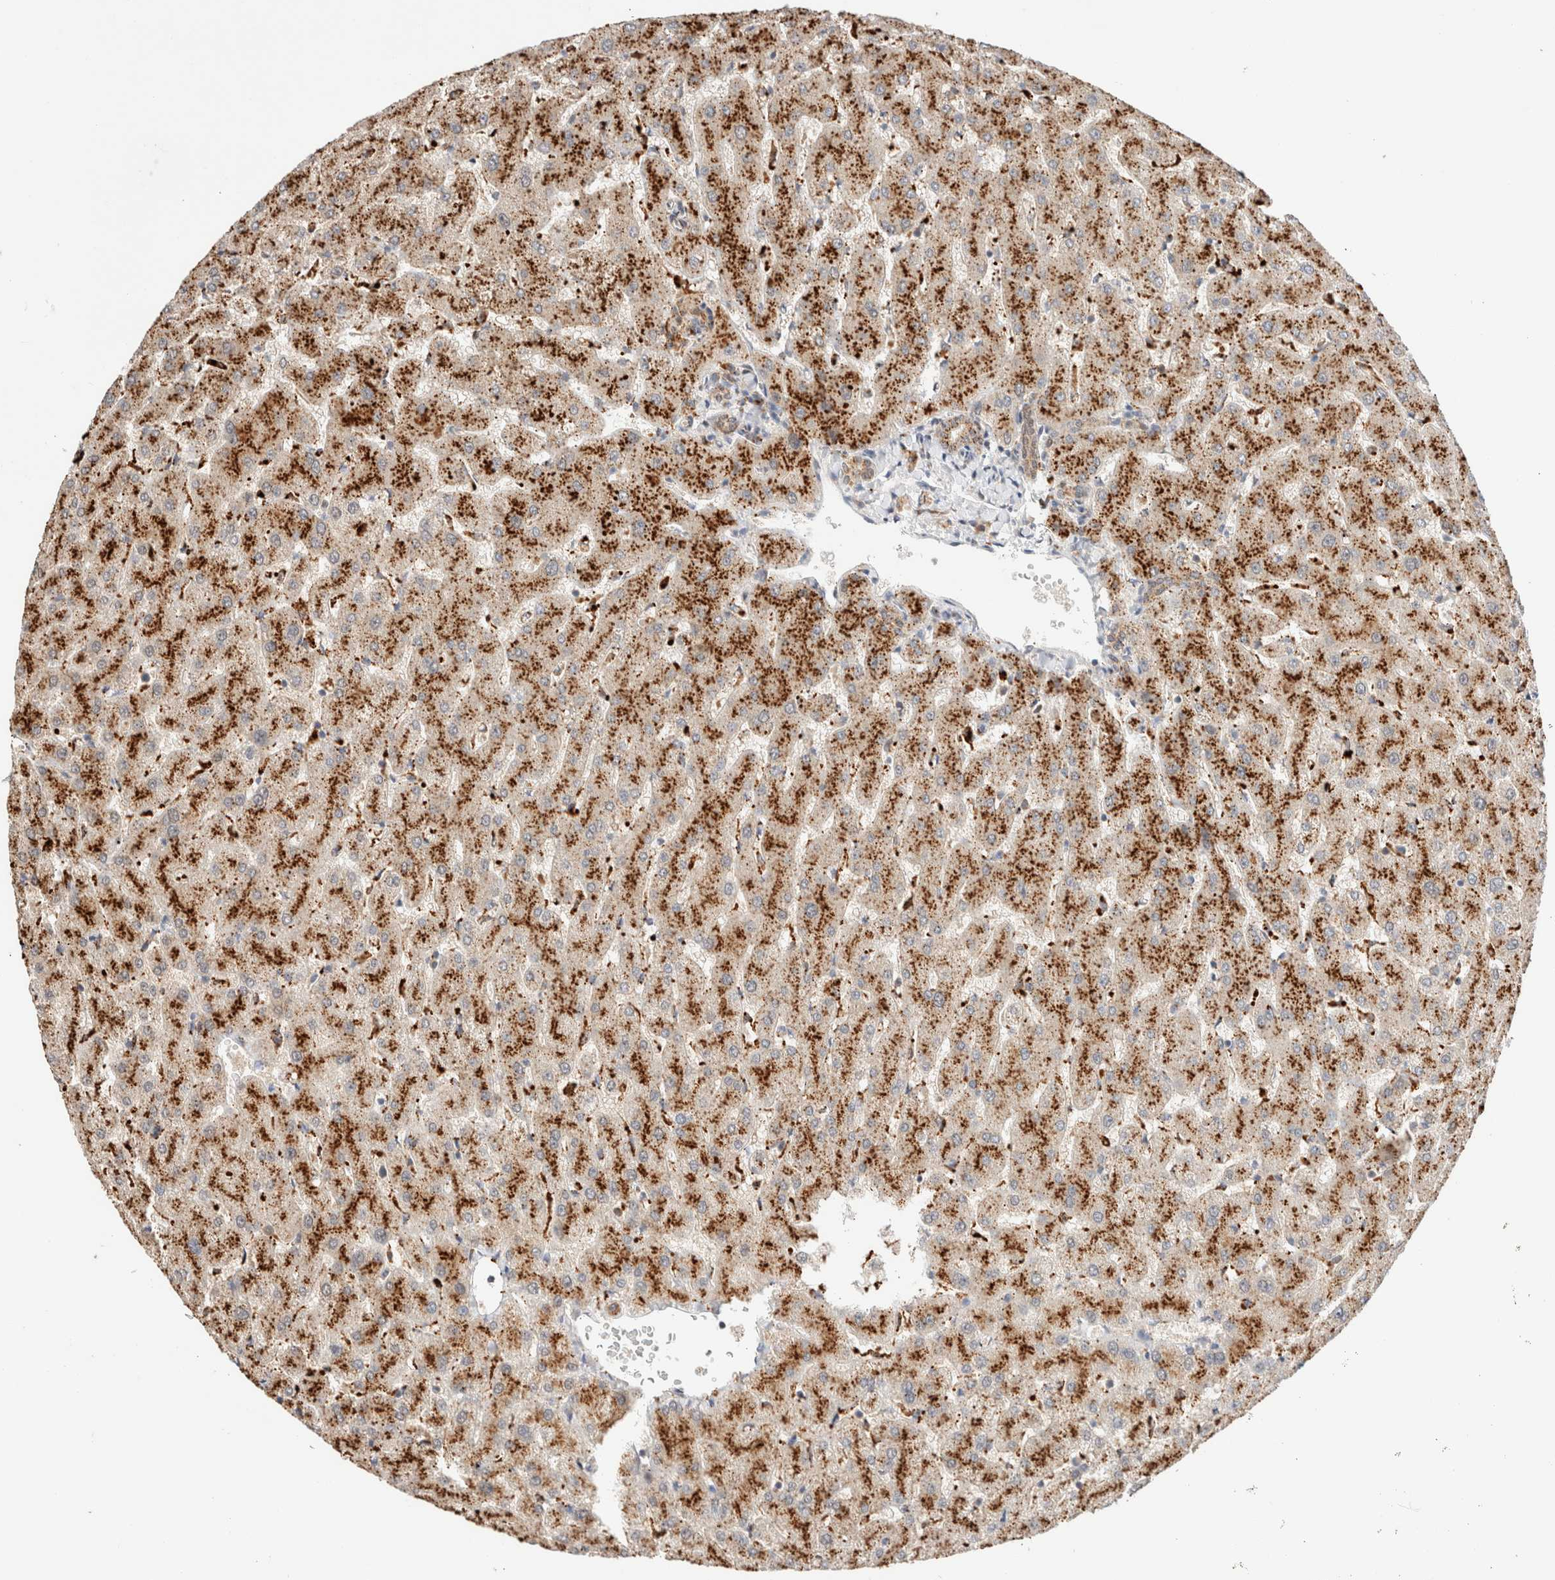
{"staining": {"intensity": "moderate", "quantity": ">75%", "location": "cytoplasmic/membranous"}, "tissue": "liver", "cell_type": "Cholangiocytes", "image_type": "normal", "snomed": [{"axis": "morphology", "description": "Normal tissue, NOS"}, {"axis": "topography", "description": "Liver"}], "caption": "A micrograph of liver stained for a protein displays moderate cytoplasmic/membranous brown staining in cholangiocytes. Immunohistochemistry stains the protein of interest in brown and the nuclei are stained blue.", "gene": "RABEPK", "patient": {"sex": "female", "age": 63}}